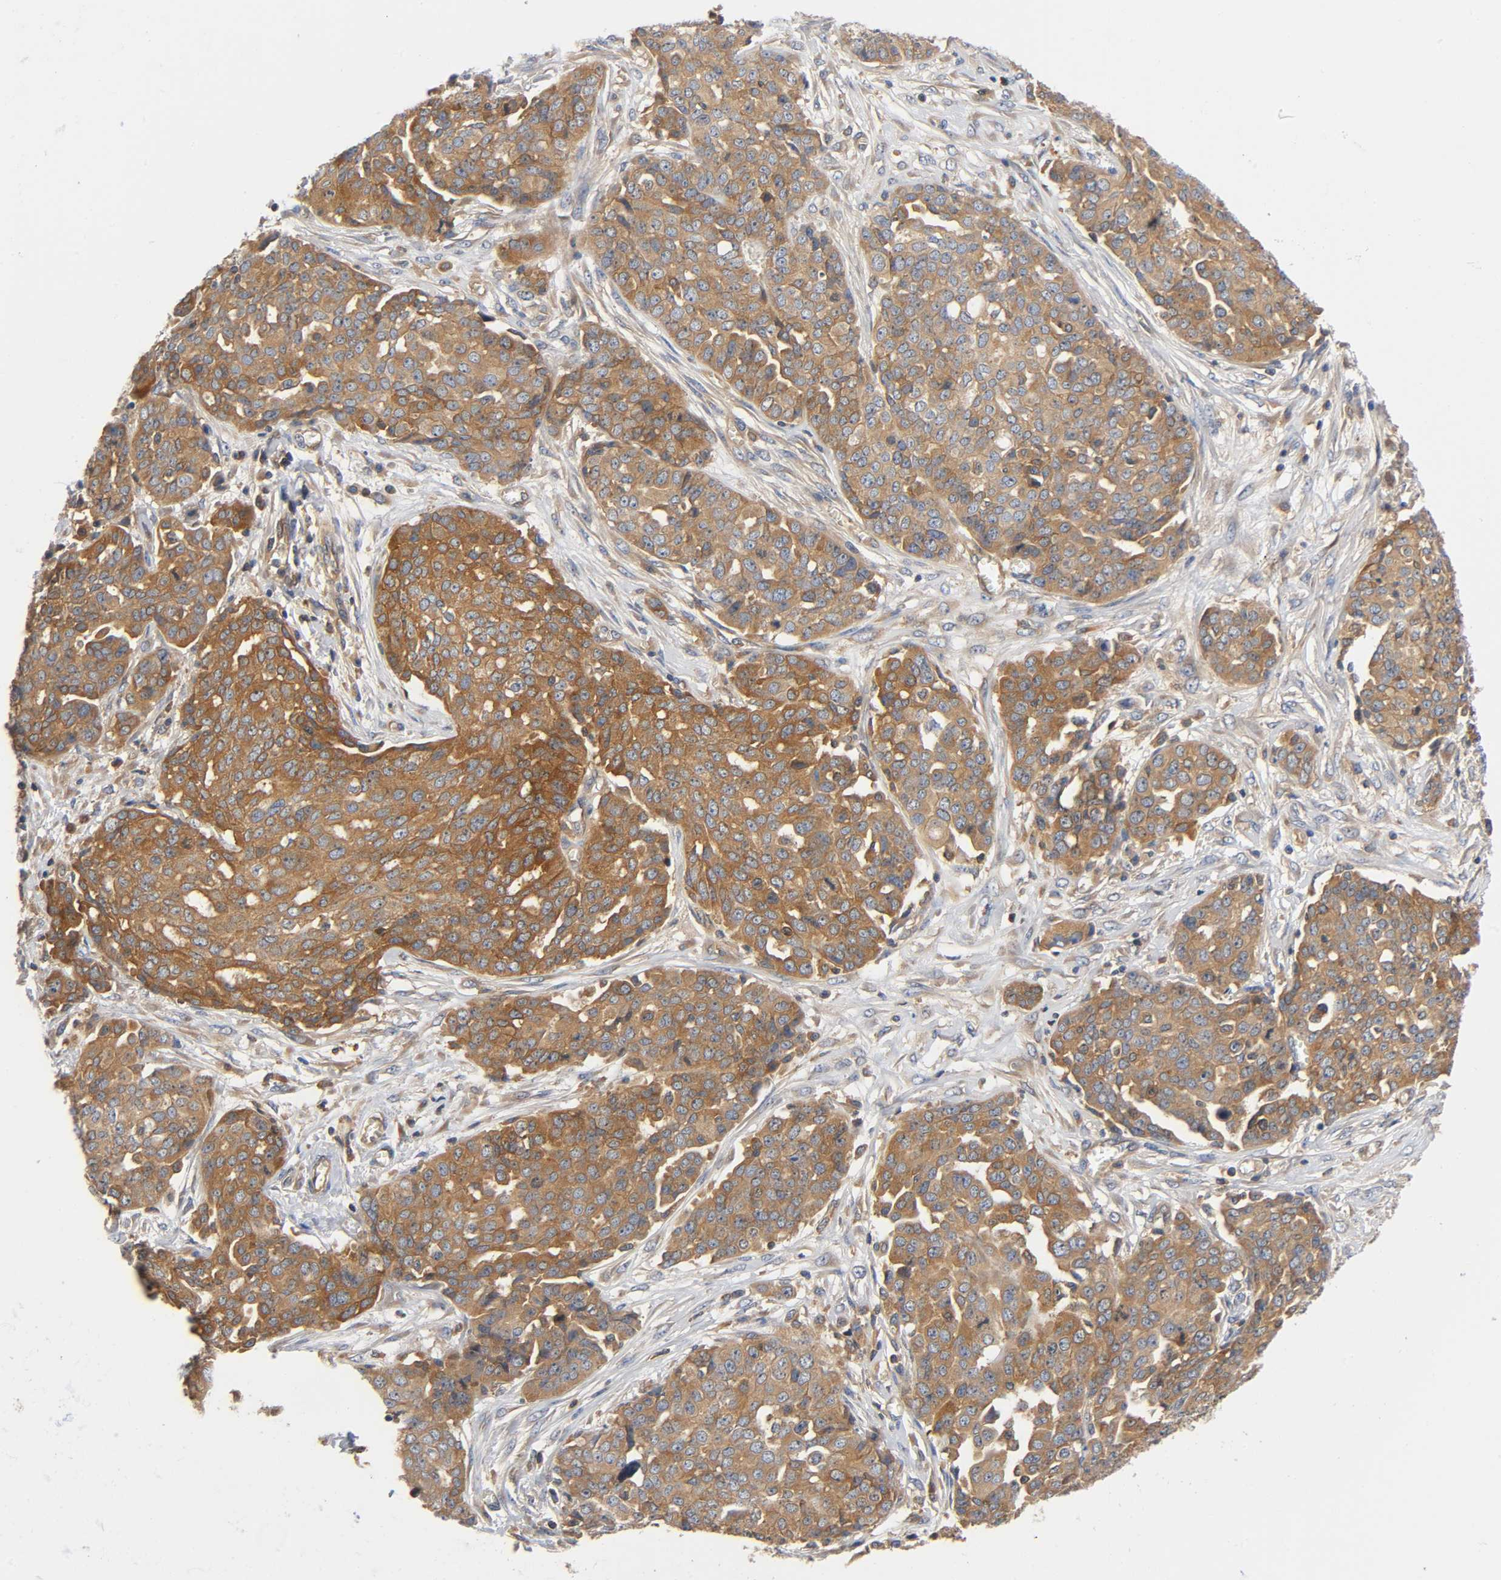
{"staining": {"intensity": "moderate", "quantity": ">75%", "location": "cytoplasmic/membranous"}, "tissue": "ovarian cancer", "cell_type": "Tumor cells", "image_type": "cancer", "snomed": [{"axis": "morphology", "description": "Cystadenocarcinoma, serous, NOS"}, {"axis": "topography", "description": "Soft tissue"}, {"axis": "topography", "description": "Ovary"}], "caption": "High-power microscopy captured an immunohistochemistry (IHC) image of ovarian serous cystadenocarcinoma, revealing moderate cytoplasmic/membranous staining in about >75% of tumor cells. (brown staining indicates protein expression, while blue staining denotes nuclei).", "gene": "PRKAB1", "patient": {"sex": "female", "age": 57}}